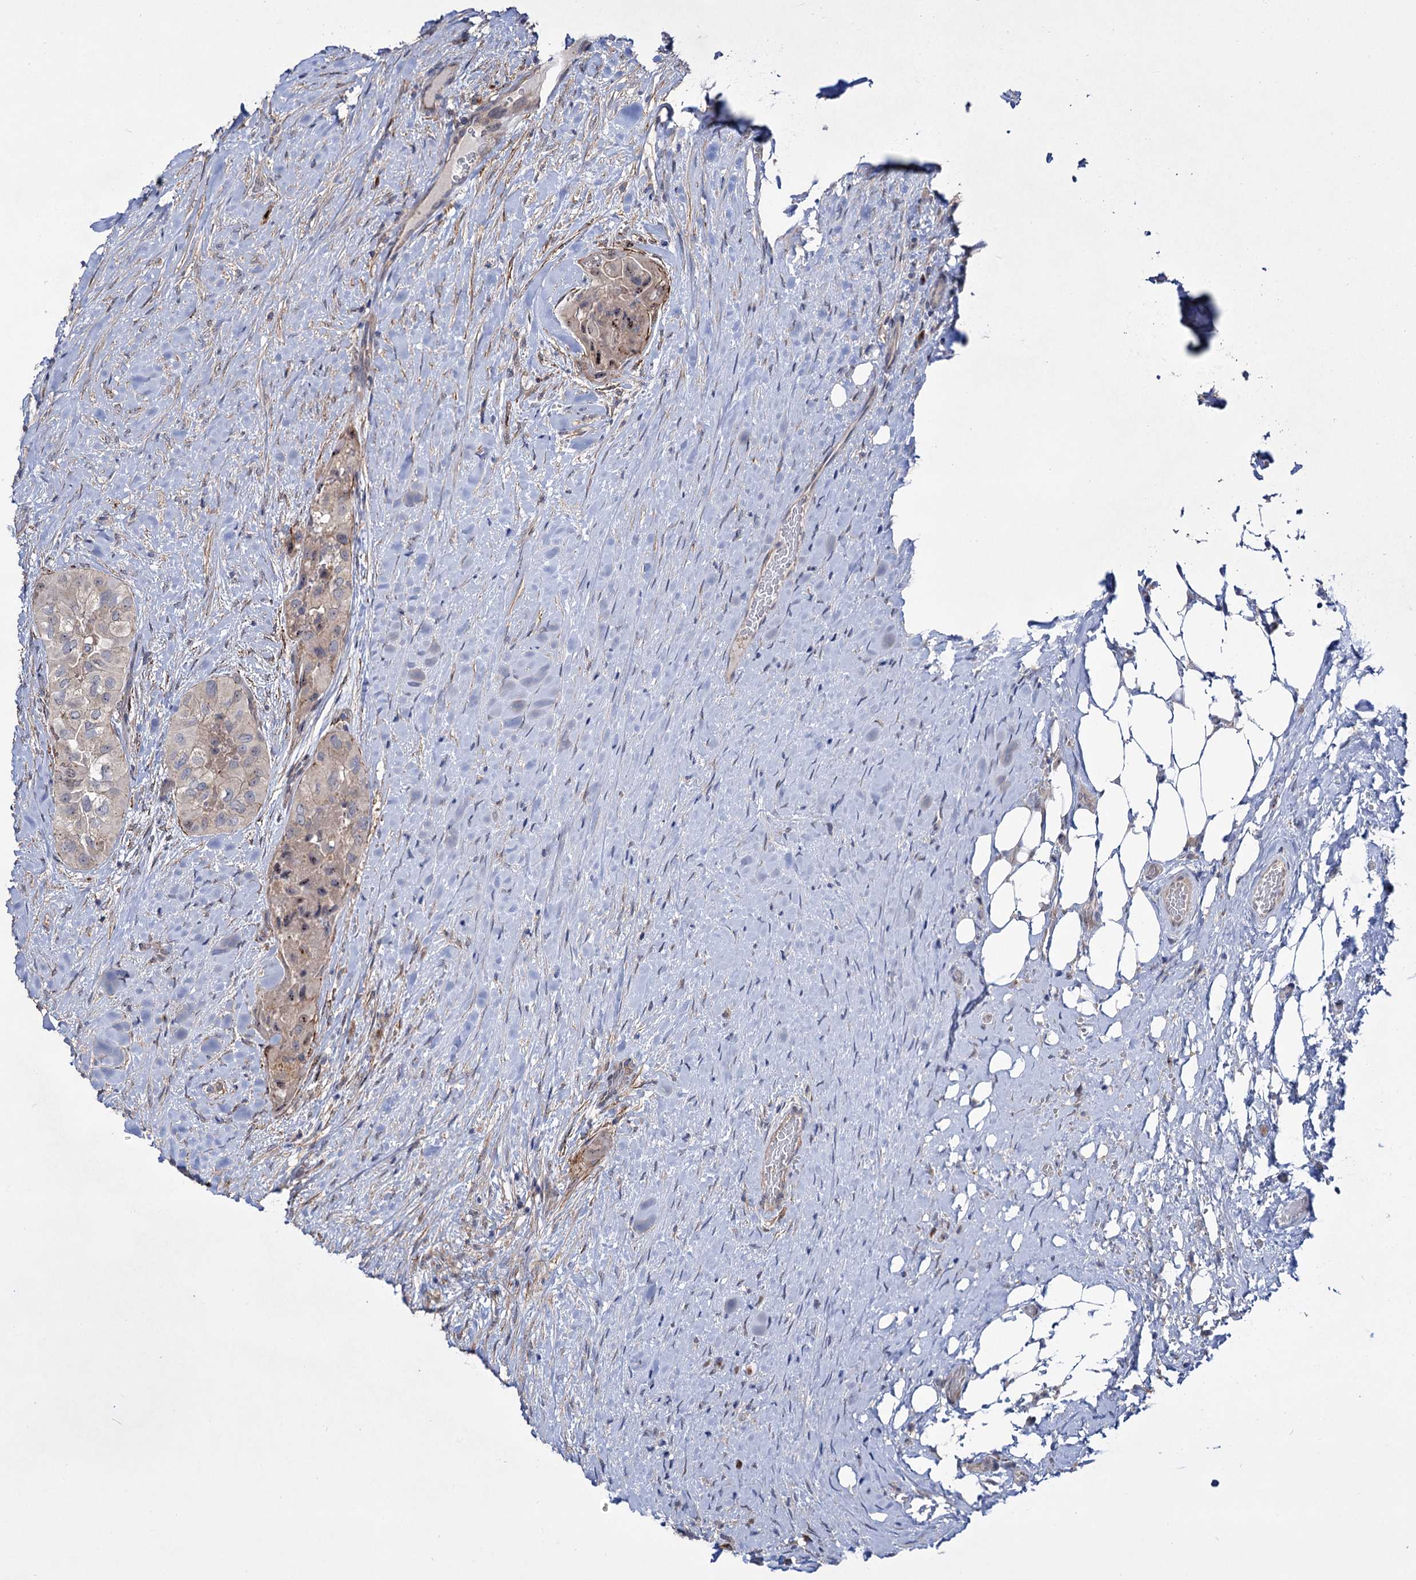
{"staining": {"intensity": "weak", "quantity": ">75%", "location": "cytoplasmic/membranous,nuclear"}, "tissue": "thyroid cancer", "cell_type": "Tumor cells", "image_type": "cancer", "snomed": [{"axis": "morphology", "description": "Papillary adenocarcinoma, NOS"}, {"axis": "topography", "description": "Thyroid gland"}], "caption": "An image showing weak cytoplasmic/membranous and nuclear staining in approximately >75% of tumor cells in papillary adenocarcinoma (thyroid), as visualized by brown immunohistochemical staining.", "gene": "SEC24A", "patient": {"sex": "female", "age": 59}}